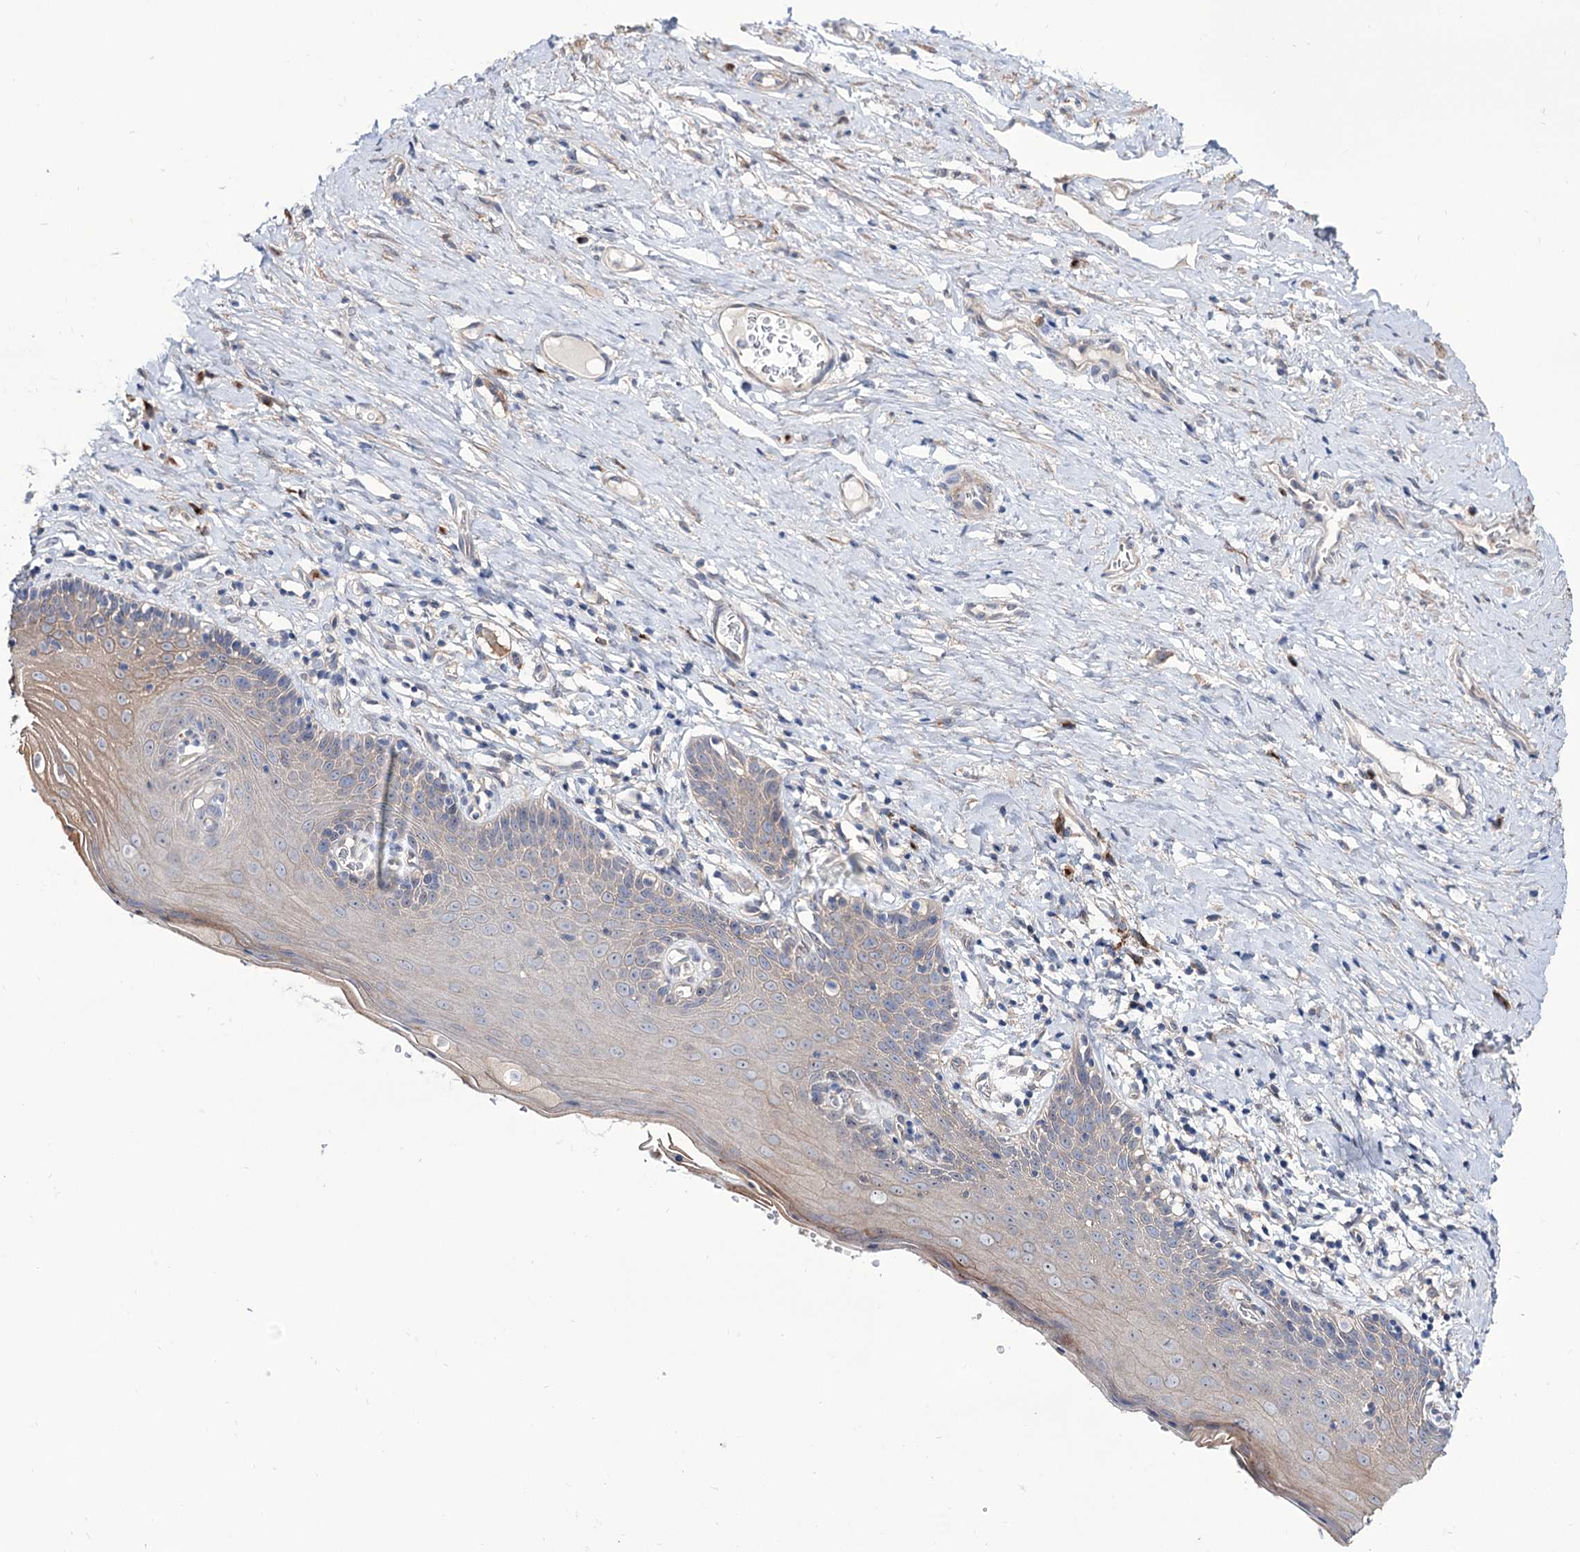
{"staining": {"intensity": "negative", "quantity": "none", "location": "none"}, "tissue": "cervix", "cell_type": "Glandular cells", "image_type": "normal", "snomed": [{"axis": "morphology", "description": "Normal tissue, NOS"}, {"axis": "topography", "description": "Cervix"}], "caption": "This image is of benign cervix stained with IHC to label a protein in brown with the nuclei are counter-stained blue. There is no staining in glandular cells.", "gene": "SEC24A", "patient": {"sex": "female", "age": 42}}